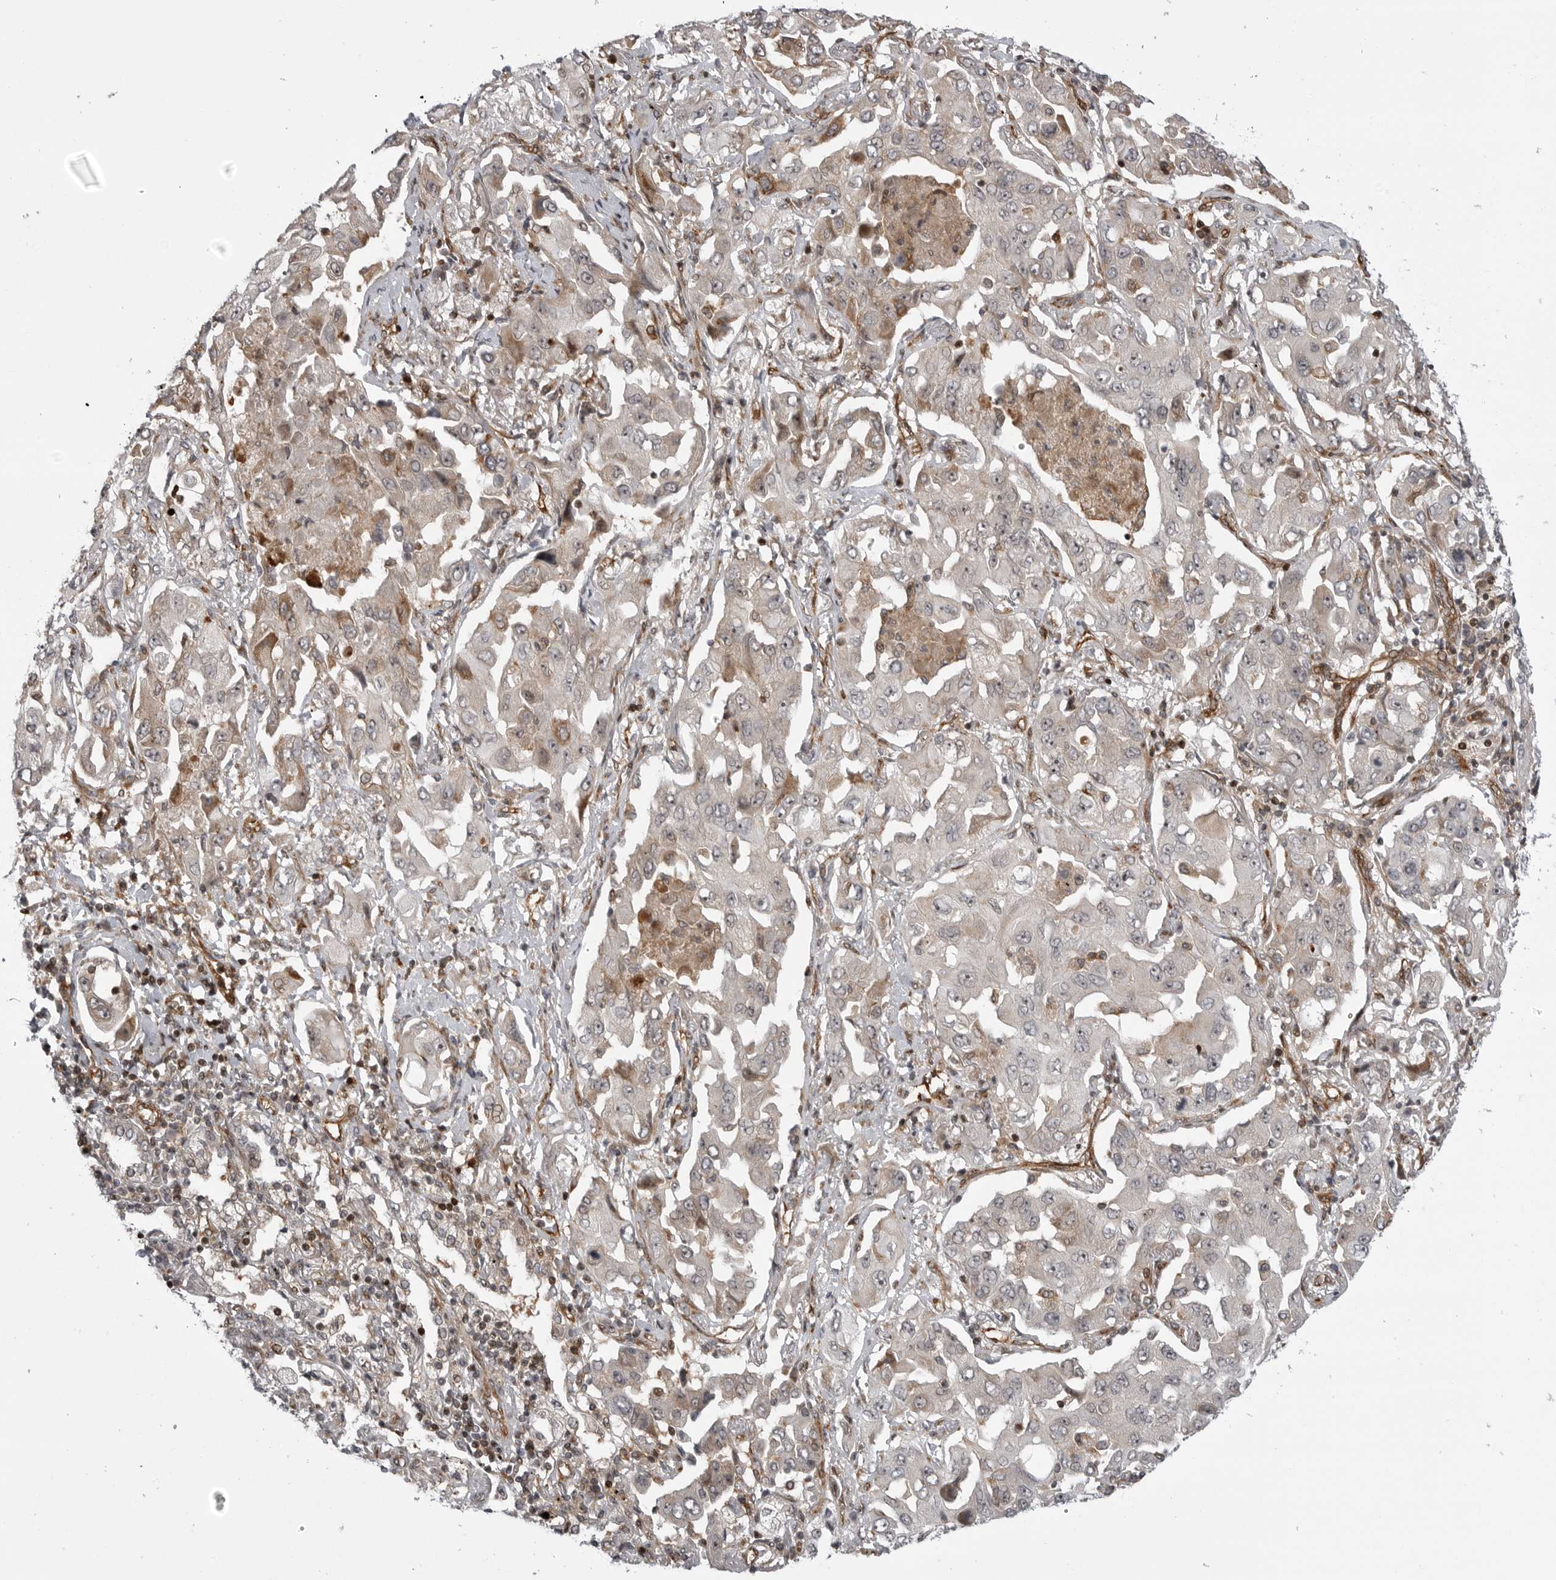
{"staining": {"intensity": "weak", "quantity": "<25%", "location": "cytoplasmic/membranous"}, "tissue": "lung cancer", "cell_type": "Tumor cells", "image_type": "cancer", "snomed": [{"axis": "morphology", "description": "Adenocarcinoma, NOS"}, {"axis": "topography", "description": "Lung"}], "caption": "Human lung adenocarcinoma stained for a protein using immunohistochemistry (IHC) exhibits no expression in tumor cells.", "gene": "ABL1", "patient": {"sex": "female", "age": 65}}